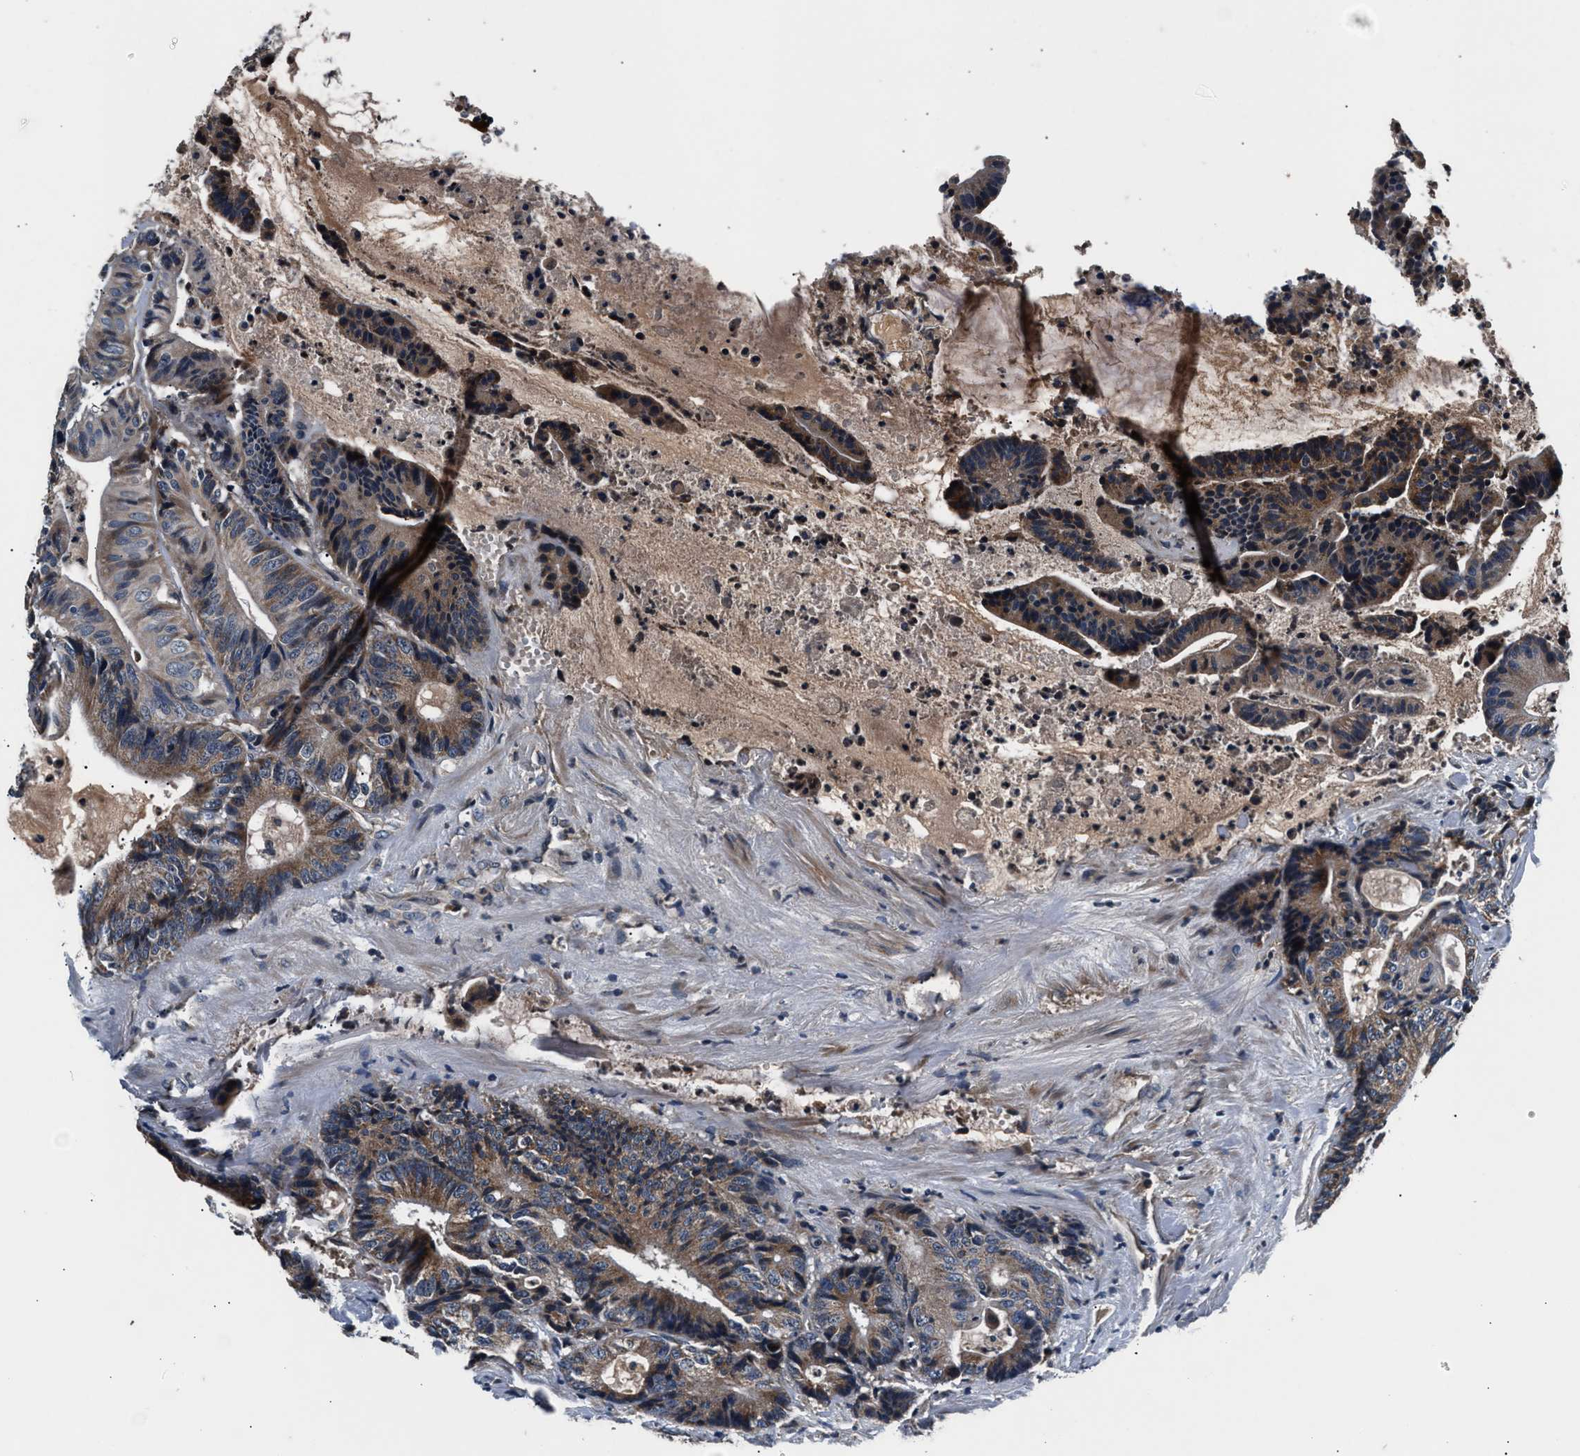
{"staining": {"intensity": "moderate", "quantity": ">75%", "location": "cytoplasmic/membranous"}, "tissue": "colorectal cancer", "cell_type": "Tumor cells", "image_type": "cancer", "snomed": [{"axis": "morphology", "description": "Adenocarcinoma, NOS"}, {"axis": "topography", "description": "Colon"}], "caption": "An immunohistochemistry photomicrograph of neoplastic tissue is shown. Protein staining in brown highlights moderate cytoplasmic/membranous positivity in colorectal cancer within tumor cells.", "gene": "IMMT", "patient": {"sex": "female", "age": 84}}